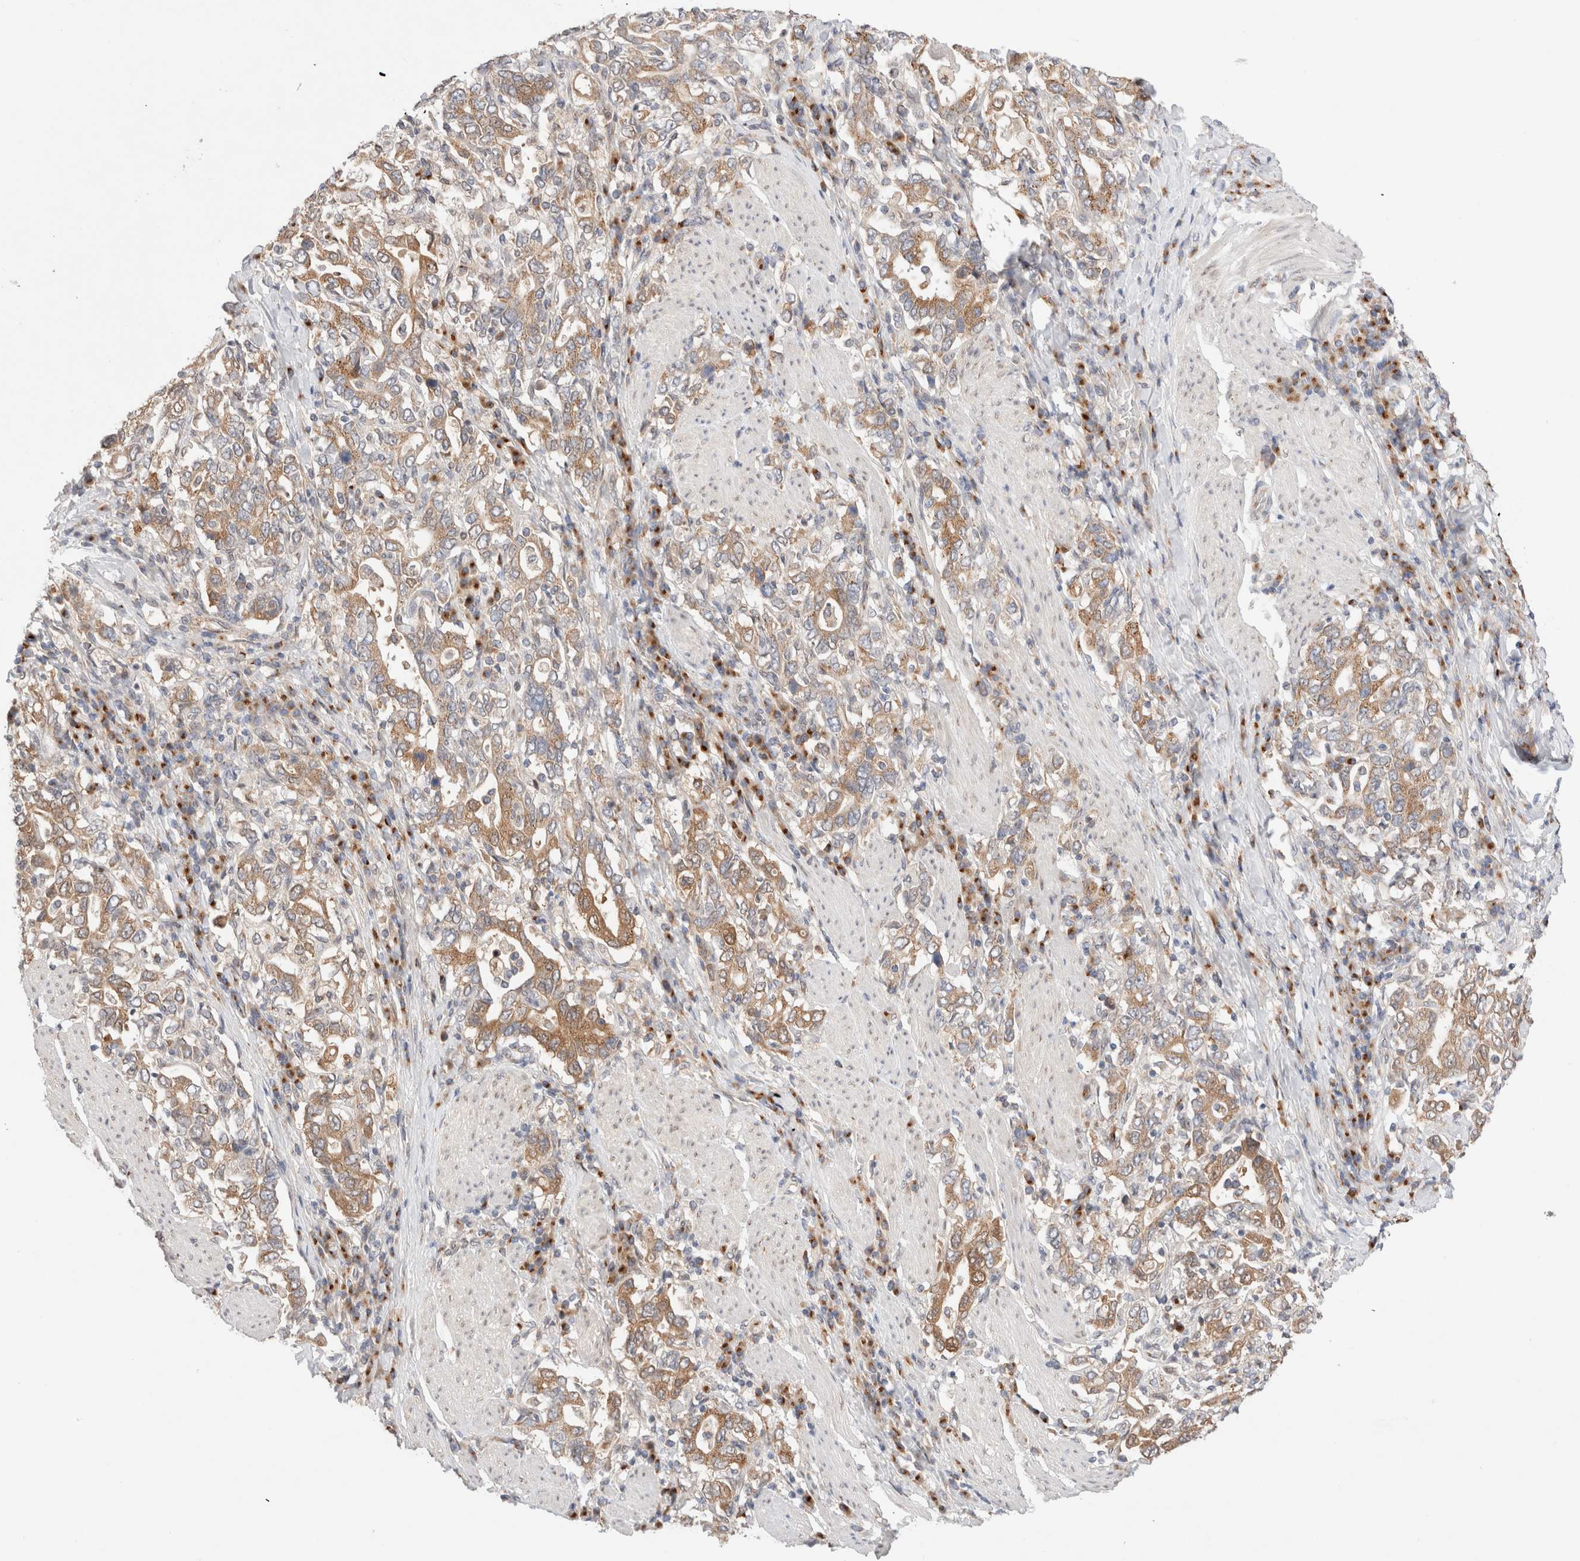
{"staining": {"intensity": "moderate", "quantity": ">75%", "location": "cytoplasmic/membranous"}, "tissue": "stomach cancer", "cell_type": "Tumor cells", "image_type": "cancer", "snomed": [{"axis": "morphology", "description": "Adenocarcinoma, NOS"}, {"axis": "topography", "description": "Stomach, upper"}], "caption": "Human stomach cancer stained for a protein (brown) demonstrates moderate cytoplasmic/membranous positive expression in approximately >75% of tumor cells.", "gene": "LMAN2L", "patient": {"sex": "male", "age": 62}}